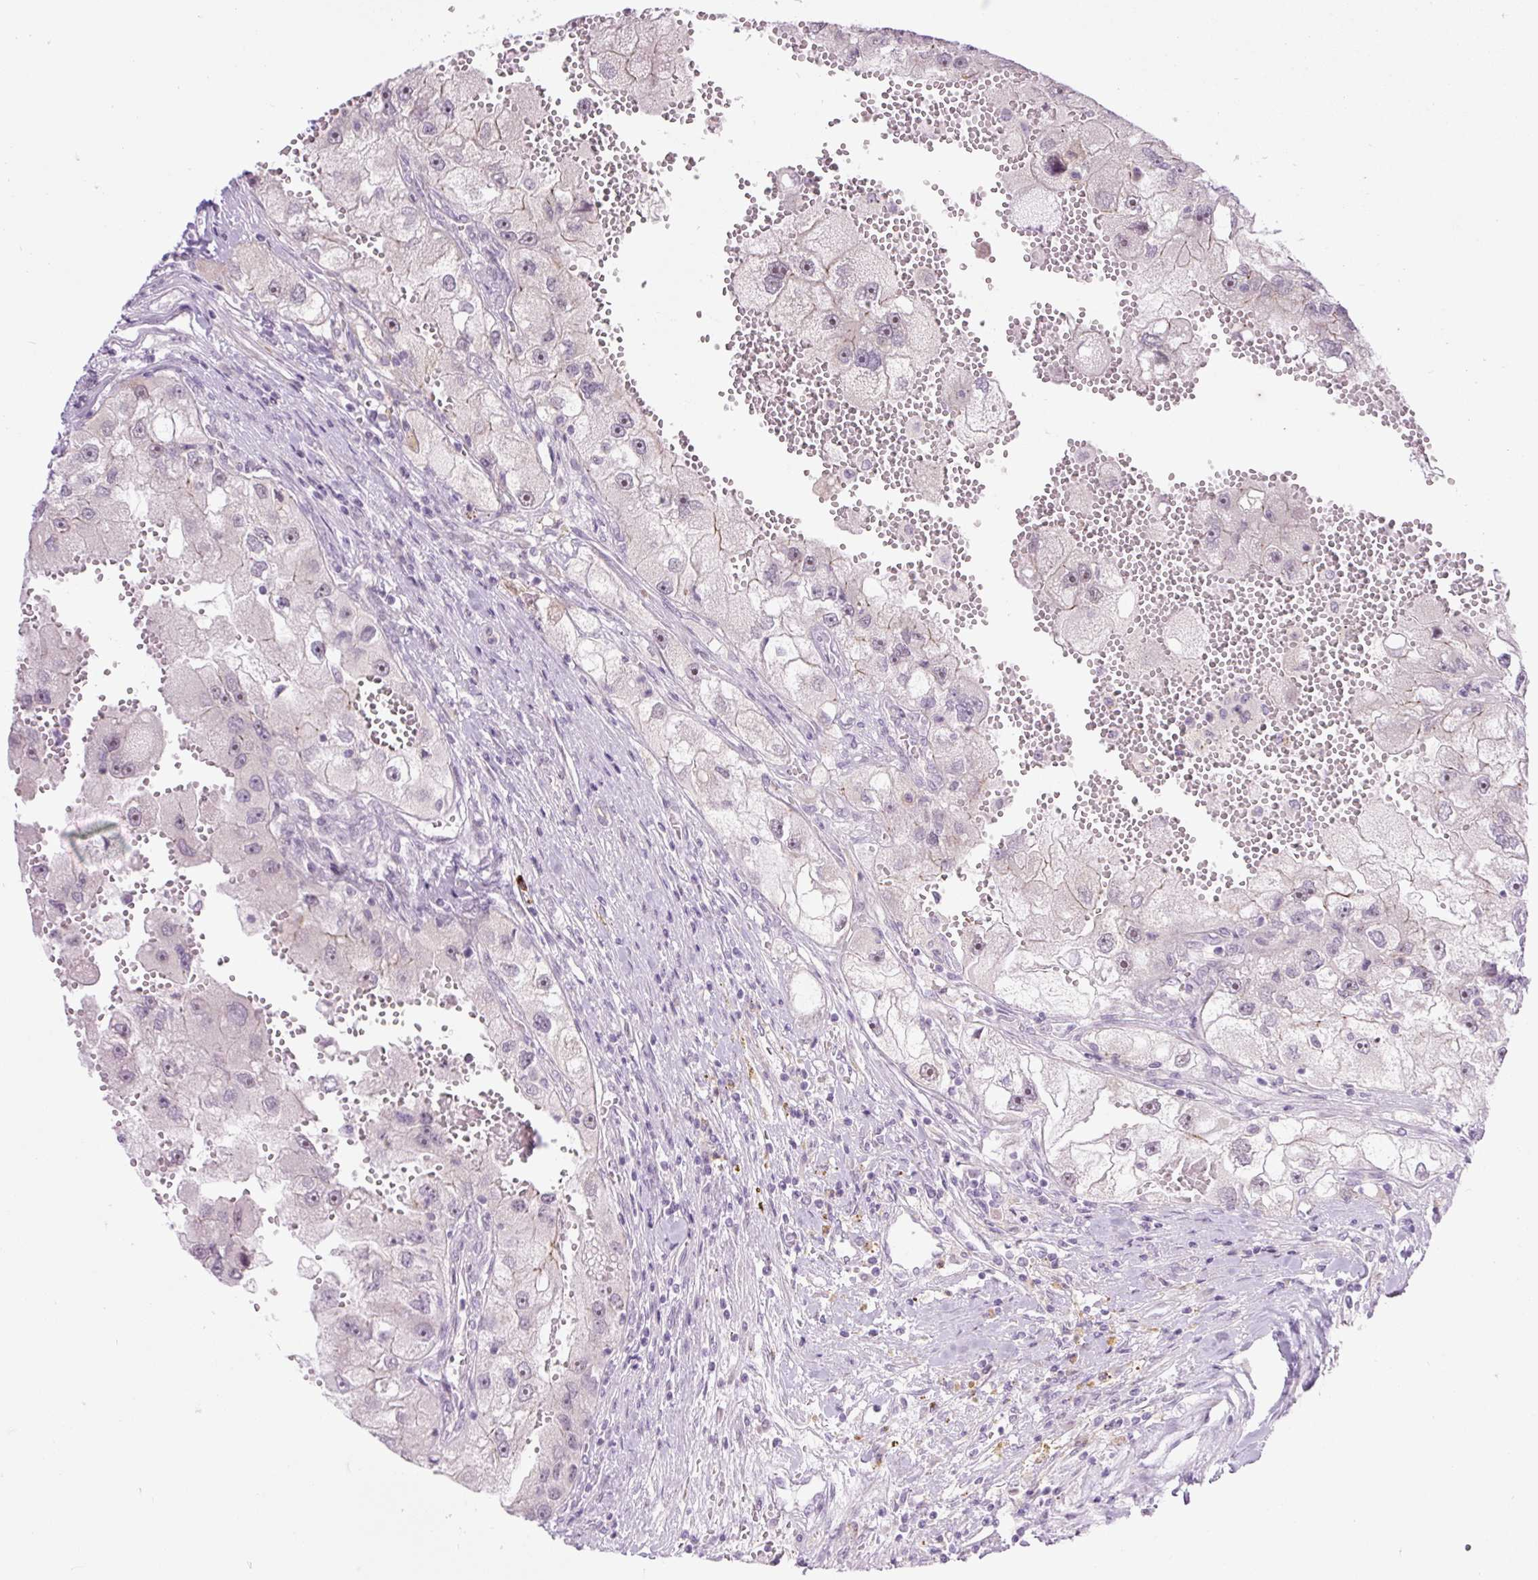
{"staining": {"intensity": "weak", "quantity": "<25%", "location": "nuclear"}, "tissue": "renal cancer", "cell_type": "Tumor cells", "image_type": "cancer", "snomed": [{"axis": "morphology", "description": "Adenocarcinoma, NOS"}, {"axis": "topography", "description": "Kidney"}], "caption": "IHC of renal cancer demonstrates no expression in tumor cells.", "gene": "ICE1", "patient": {"sex": "male", "age": 63}}